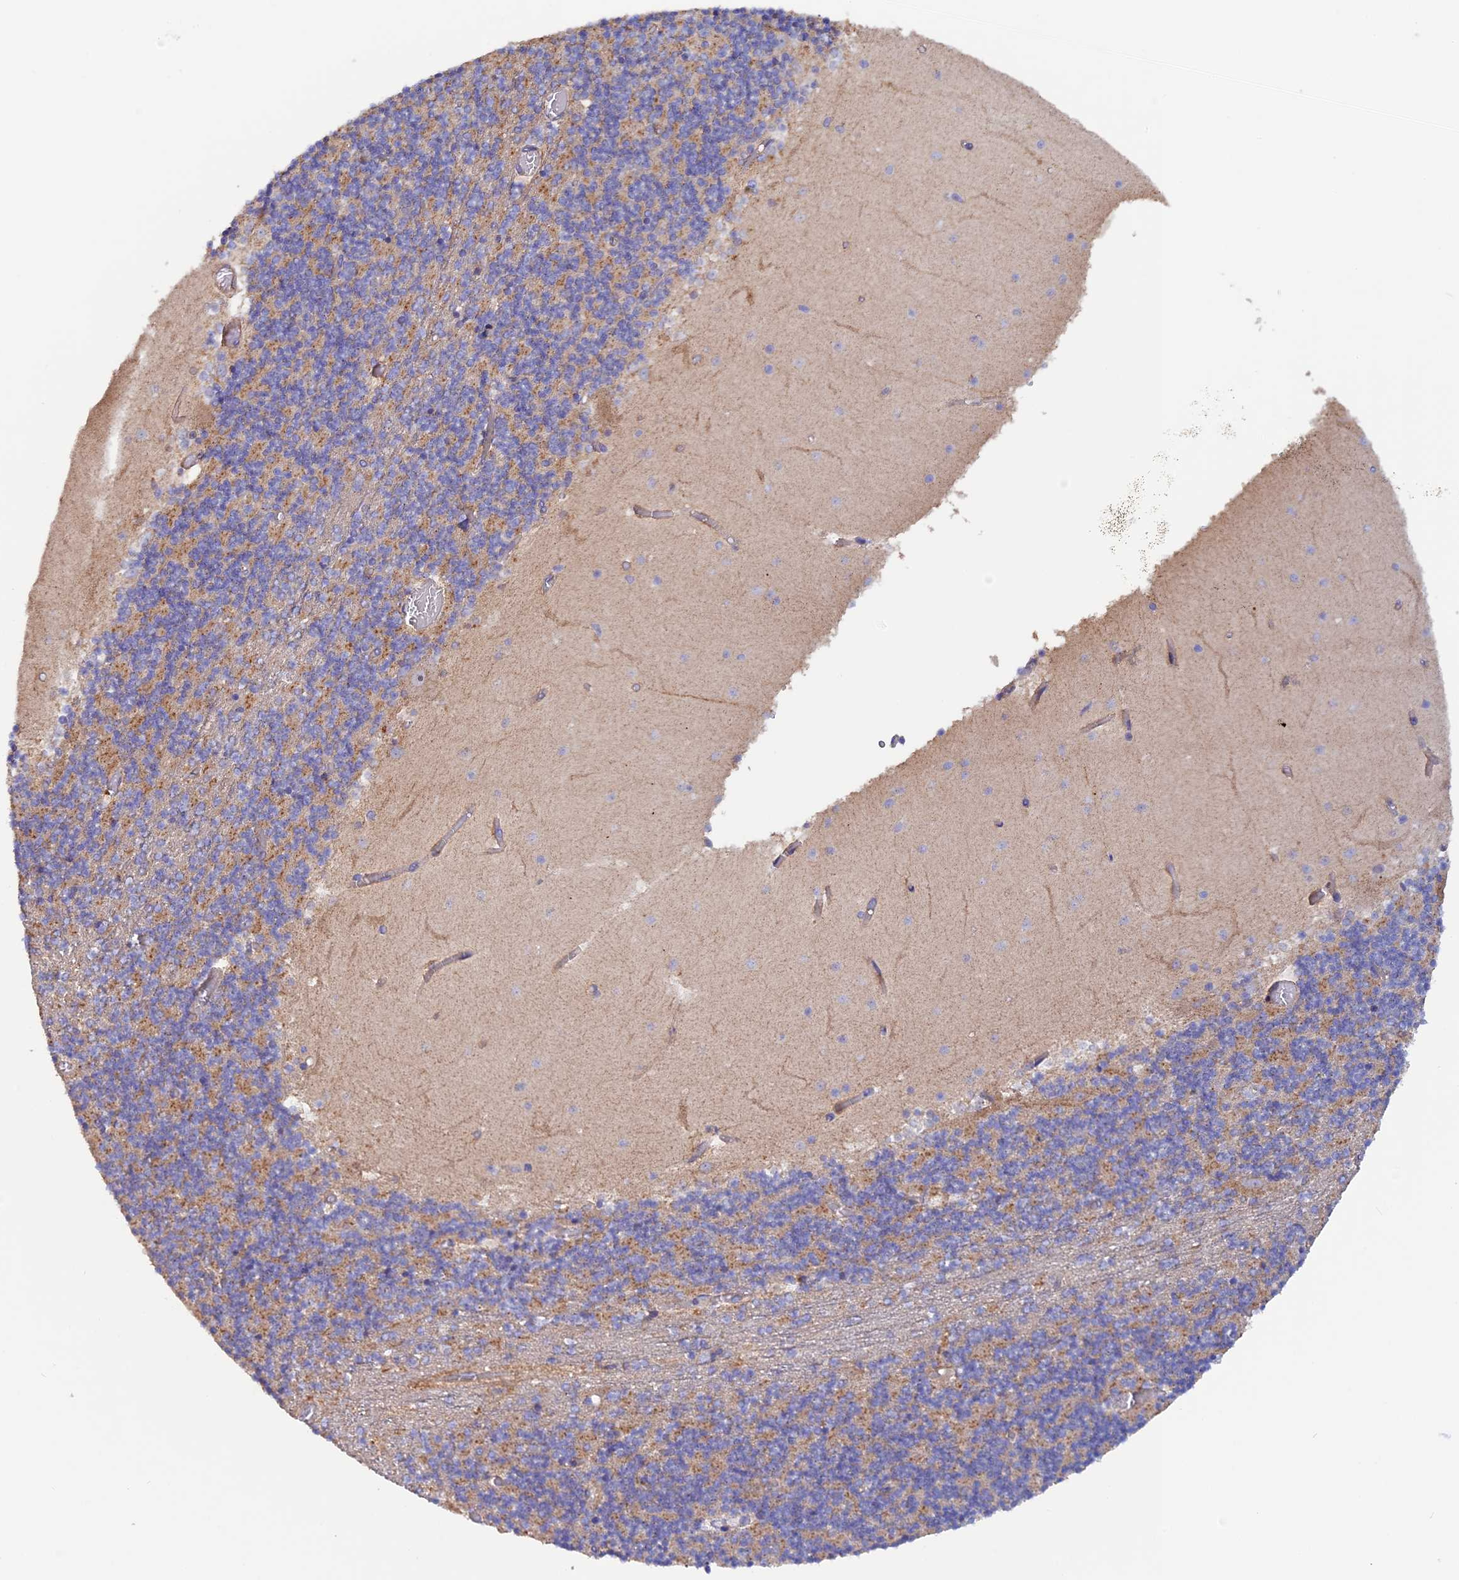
{"staining": {"intensity": "weak", "quantity": "25%-75%", "location": "cytoplasmic/membranous"}, "tissue": "cerebellum", "cell_type": "Cells in granular layer", "image_type": "normal", "snomed": [{"axis": "morphology", "description": "Normal tissue, NOS"}, {"axis": "topography", "description": "Cerebellum"}], "caption": "Immunohistochemical staining of unremarkable cerebellum displays 25%-75% levels of weak cytoplasmic/membranous protein expression in approximately 25%-75% of cells in granular layer. (DAB = brown stain, brightfield microscopy at high magnification).", "gene": "DUS3L", "patient": {"sex": "female", "age": 28}}